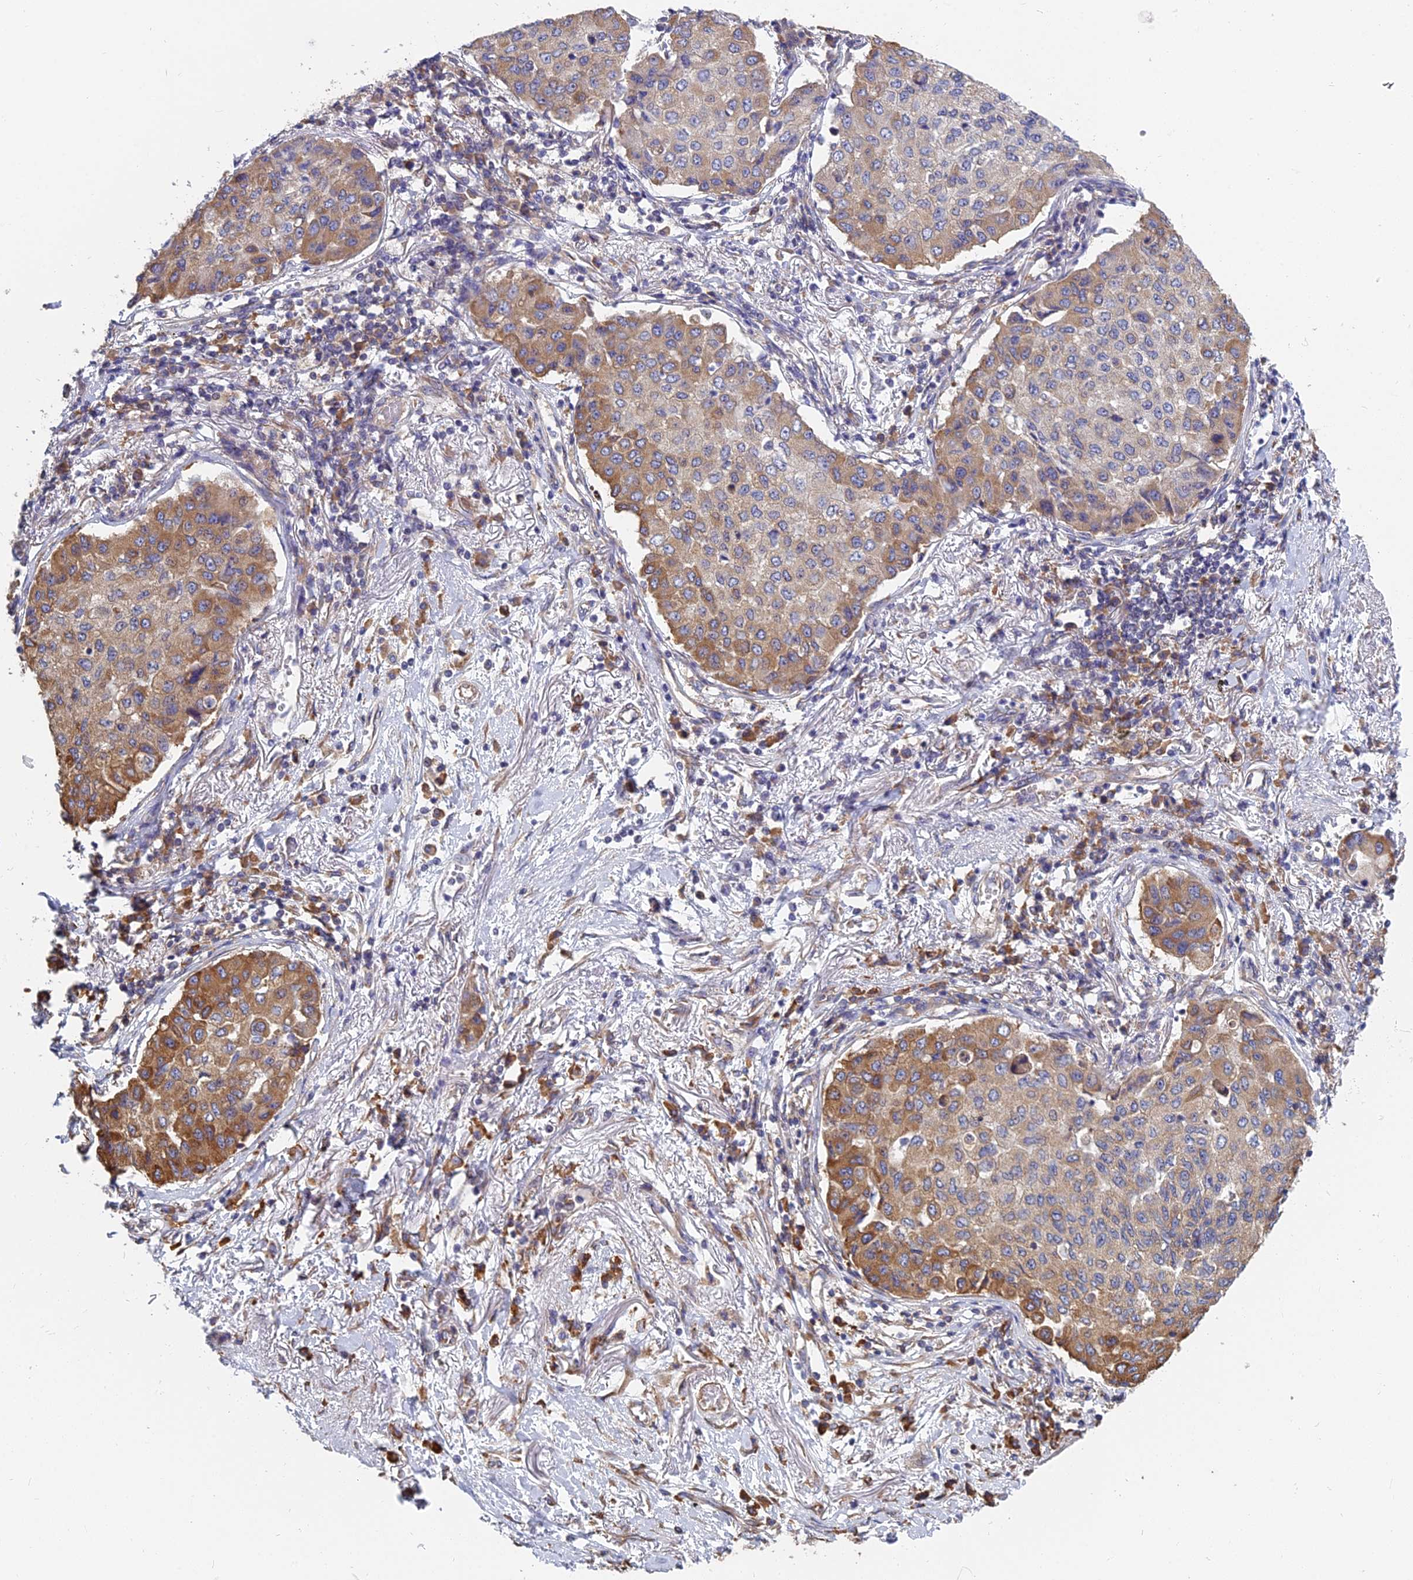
{"staining": {"intensity": "moderate", "quantity": "25%-75%", "location": "cytoplasmic/membranous"}, "tissue": "lung cancer", "cell_type": "Tumor cells", "image_type": "cancer", "snomed": [{"axis": "morphology", "description": "Squamous cell carcinoma, NOS"}, {"axis": "topography", "description": "Lung"}], "caption": "Approximately 25%-75% of tumor cells in lung cancer (squamous cell carcinoma) show moderate cytoplasmic/membranous protein positivity as visualized by brown immunohistochemical staining.", "gene": "KIAA1143", "patient": {"sex": "male", "age": 74}}